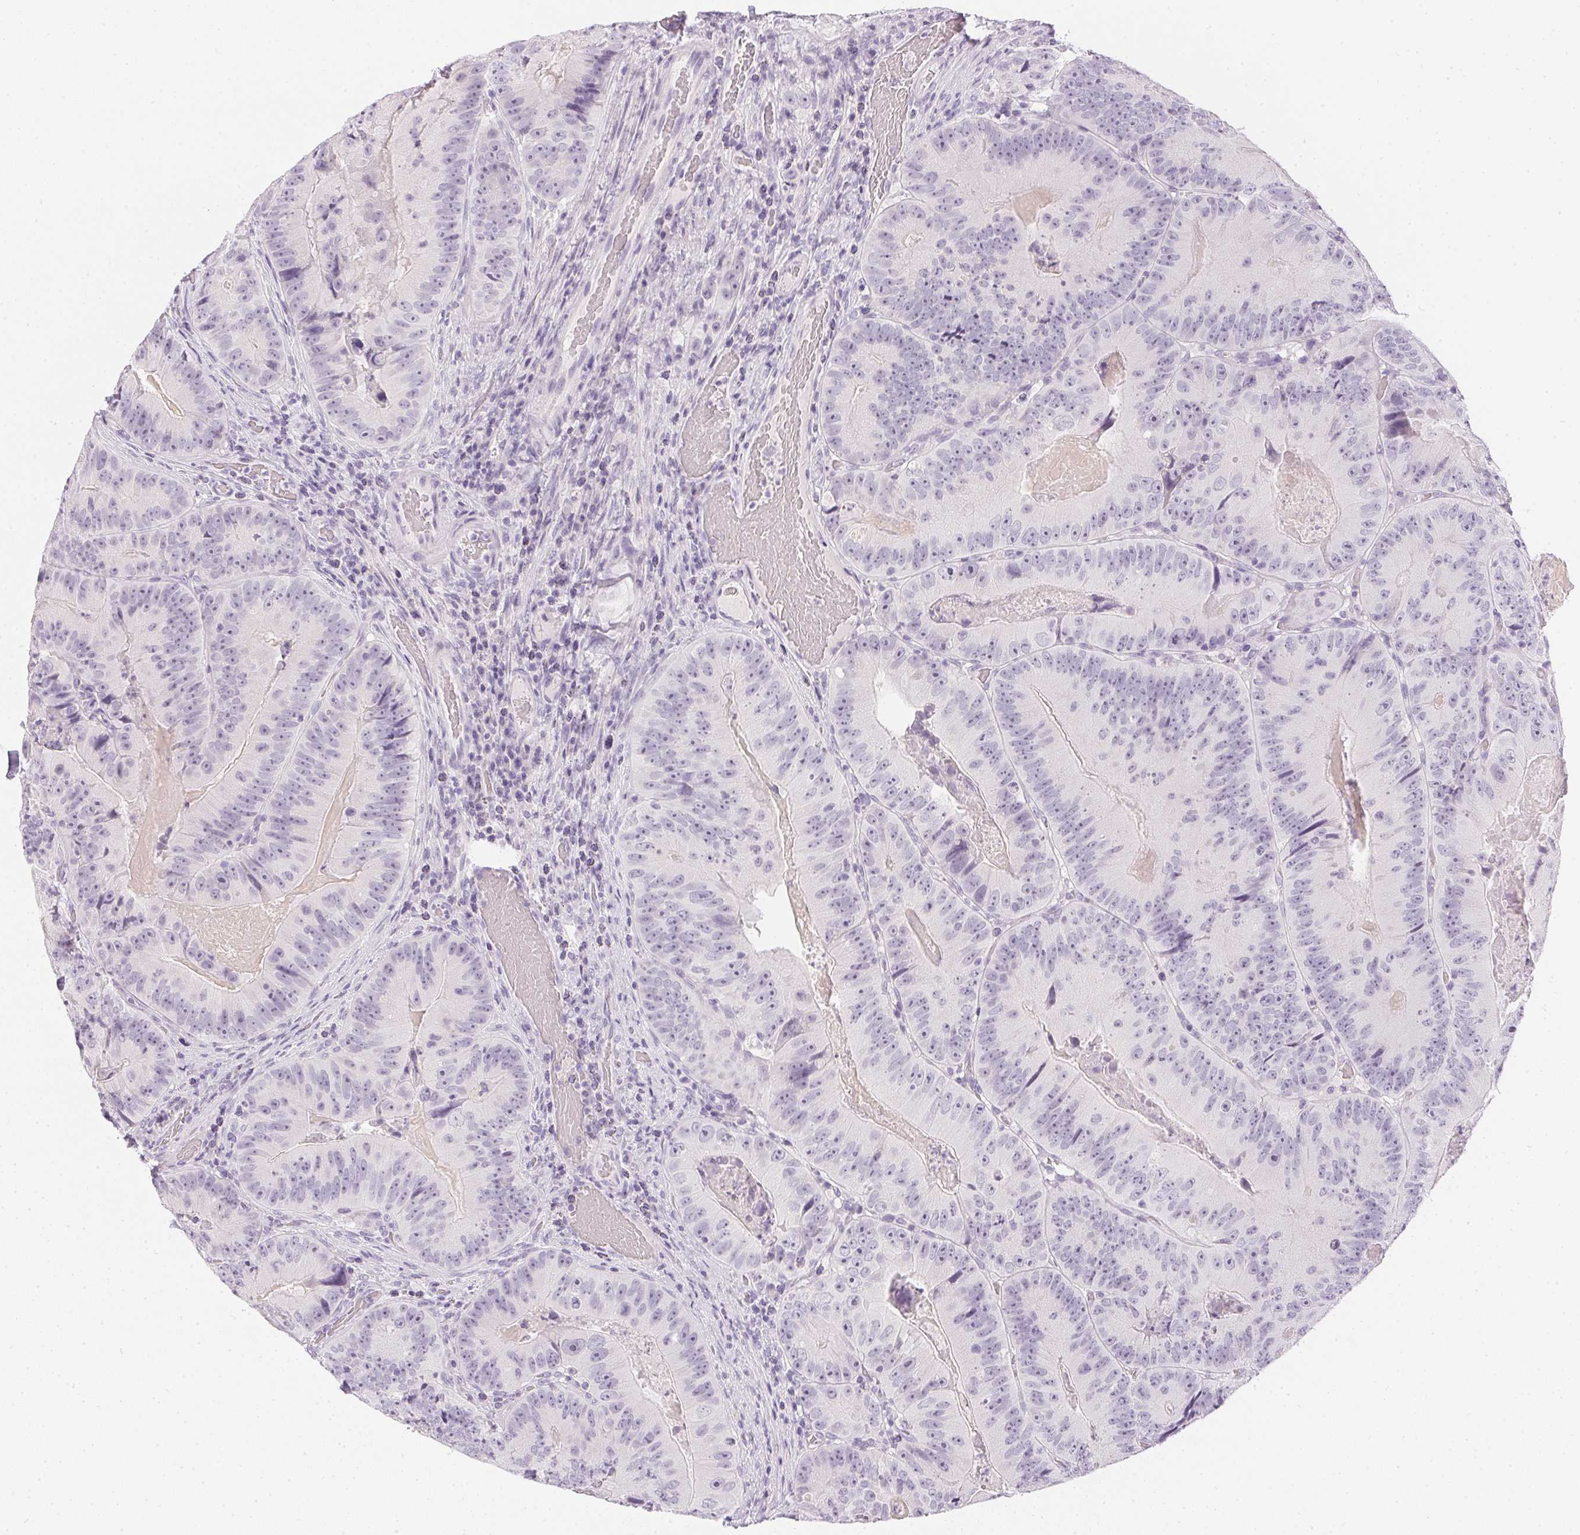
{"staining": {"intensity": "negative", "quantity": "none", "location": "none"}, "tissue": "colorectal cancer", "cell_type": "Tumor cells", "image_type": "cancer", "snomed": [{"axis": "morphology", "description": "Adenocarcinoma, NOS"}, {"axis": "topography", "description": "Colon"}], "caption": "The micrograph displays no significant staining in tumor cells of colorectal adenocarcinoma.", "gene": "PPY", "patient": {"sex": "female", "age": 86}}